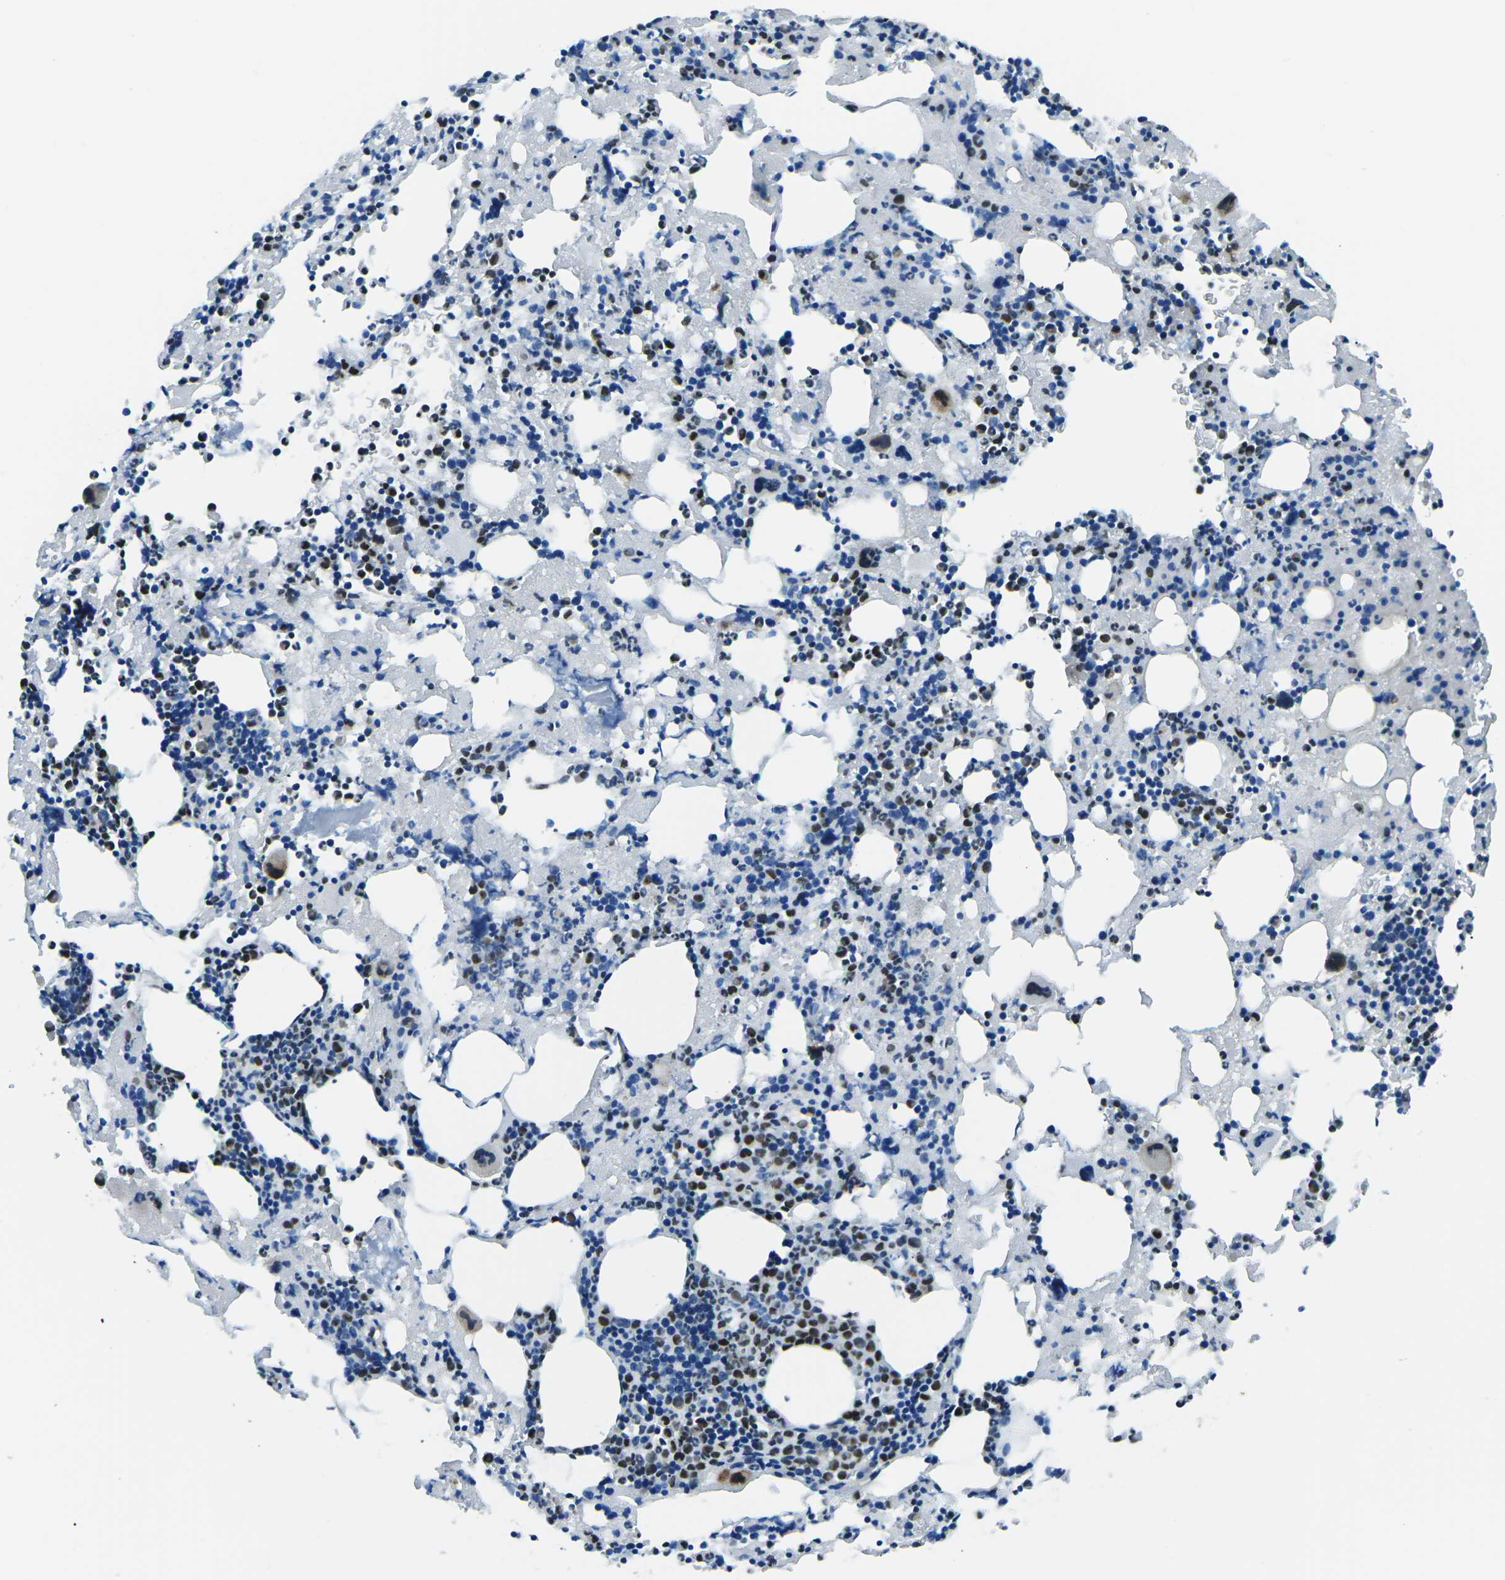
{"staining": {"intensity": "strong", "quantity": "25%-75%", "location": "nuclear"}, "tissue": "bone marrow", "cell_type": "Hematopoietic cells", "image_type": "normal", "snomed": [{"axis": "morphology", "description": "Normal tissue, NOS"}, {"axis": "topography", "description": "Bone marrow"}], "caption": "The image reveals staining of normal bone marrow, revealing strong nuclear protein expression (brown color) within hematopoietic cells.", "gene": "CELF2", "patient": {"sex": "female", "age": 66}}